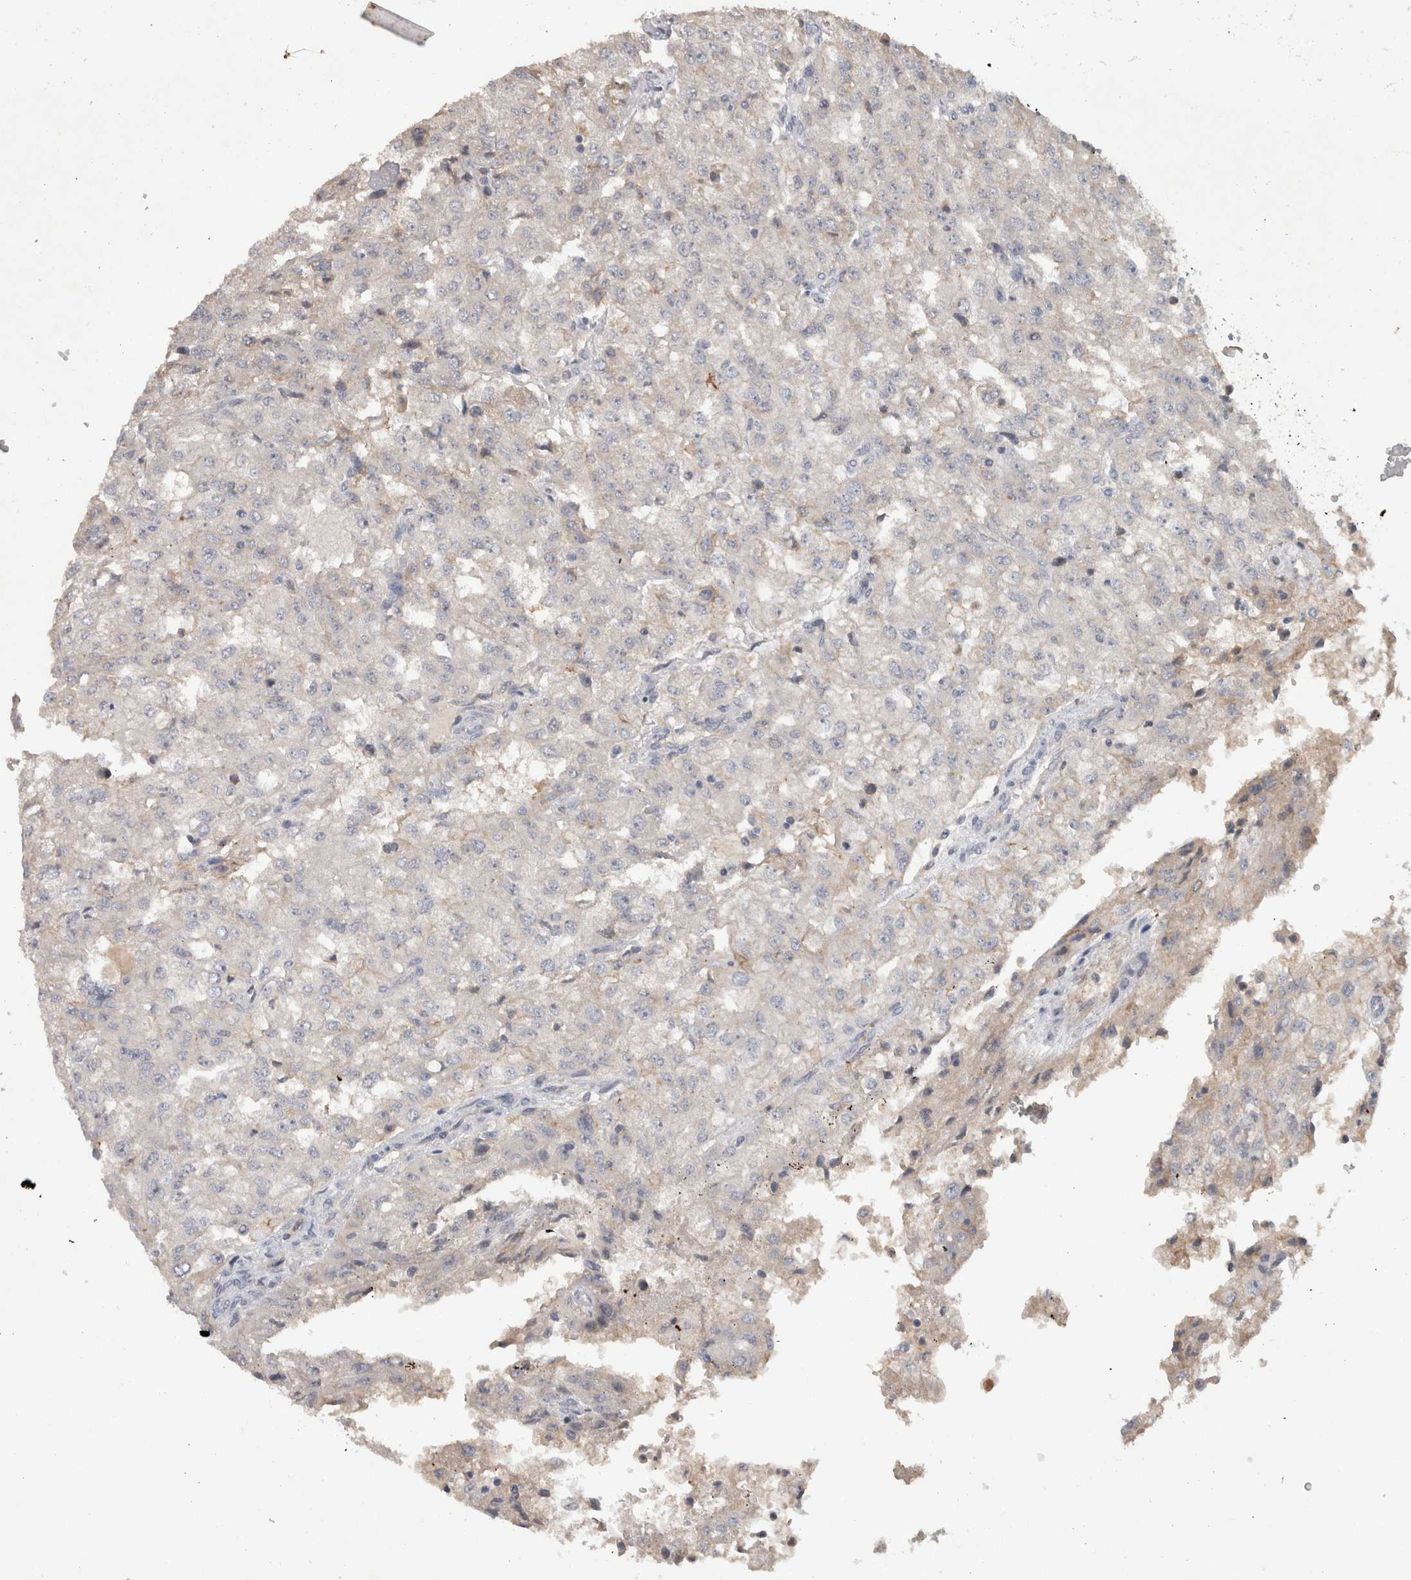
{"staining": {"intensity": "negative", "quantity": "none", "location": "none"}, "tissue": "renal cancer", "cell_type": "Tumor cells", "image_type": "cancer", "snomed": [{"axis": "morphology", "description": "Adenocarcinoma, NOS"}, {"axis": "topography", "description": "Kidney"}], "caption": "Tumor cells show no significant protein staining in adenocarcinoma (renal).", "gene": "HEXD", "patient": {"sex": "female", "age": 54}}